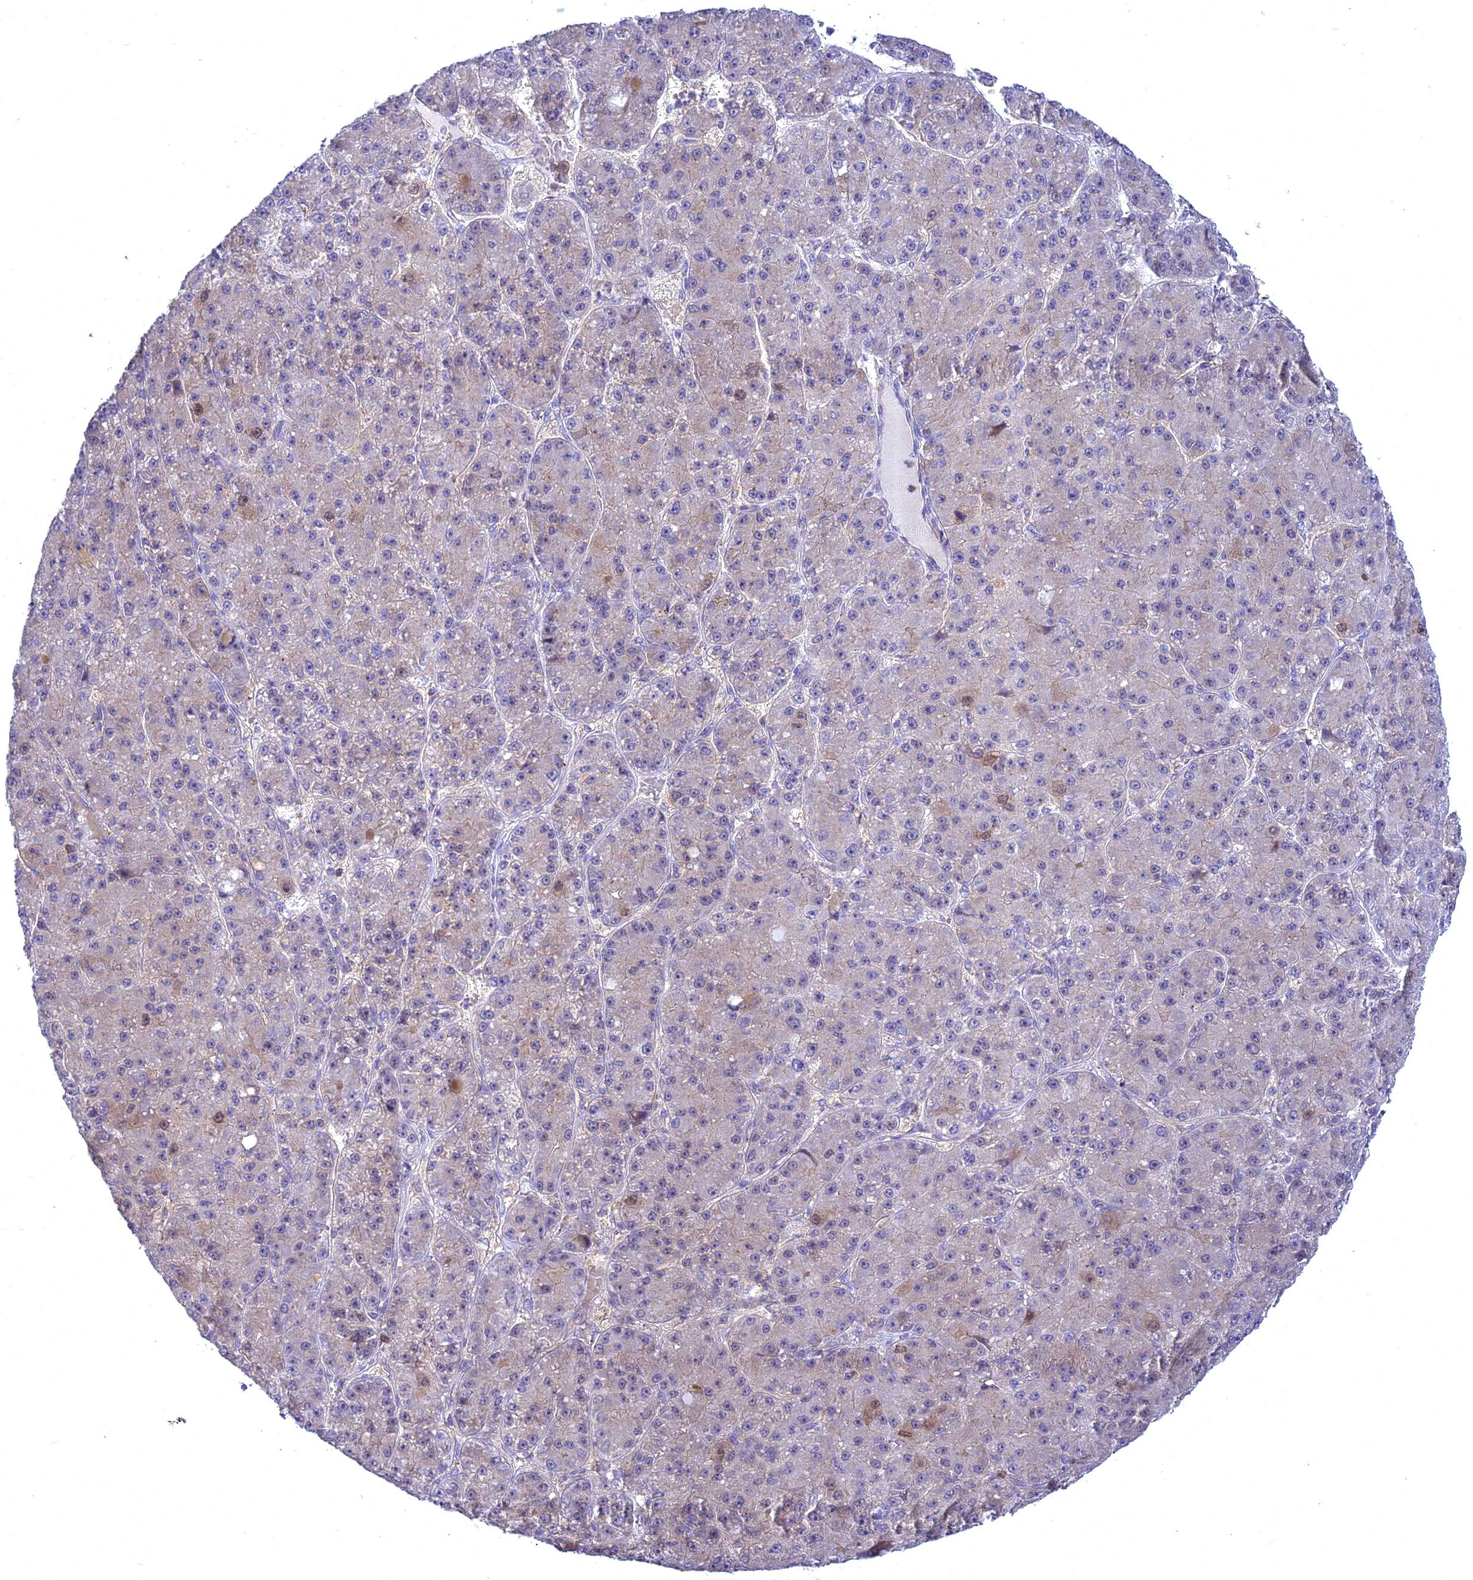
{"staining": {"intensity": "negative", "quantity": "none", "location": "none"}, "tissue": "liver cancer", "cell_type": "Tumor cells", "image_type": "cancer", "snomed": [{"axis": "morphology", "description": "Carcinoma, Hepatocellular, NOS"}, {"axis": "topography", "description": "Liver"}], "caption": "Tumor cells show no significant expression in liver cancer.", "gene": "CENPV", "patient": {"sex": "male", "age": 67}}